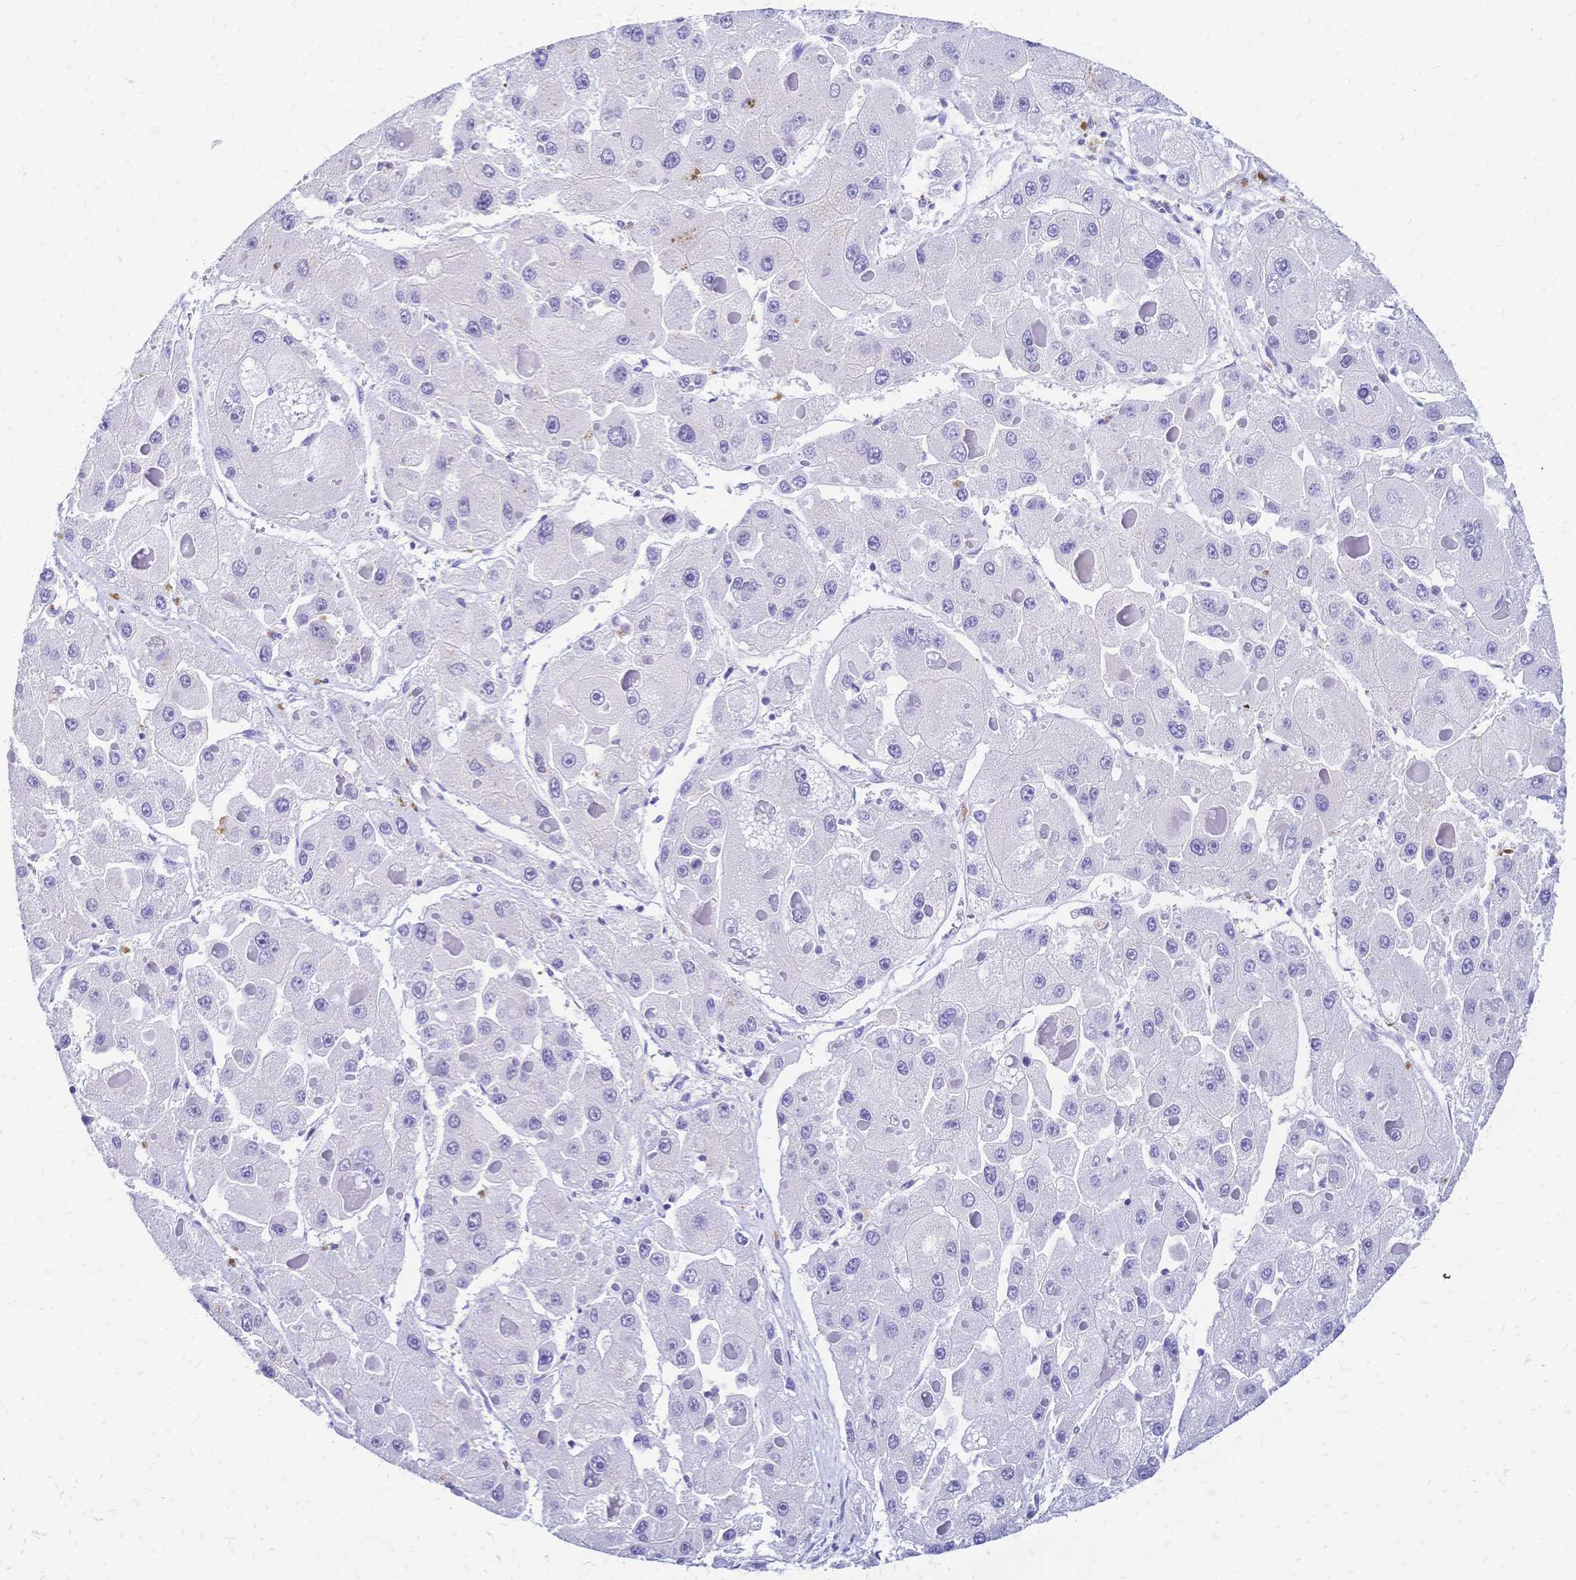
{"staining": {"intensity": "negative", "quantity": "none", "location": "none"}, "tissue": "liver cancer", "cell_type": "Tumor cells", "image_type": "cancer", "snomed": [{"axis": "morphology", "description": "Carcinoma, Hepatocellular, NOS"}, {"axis": "topography", "description": "Liver"}], "caption": "The micrograph reveals no significant expression in tumor cells of hepatocellular carcinoma (liver).", "gene": "FA2H", "patient": {"sex": "female", "age": 73}}